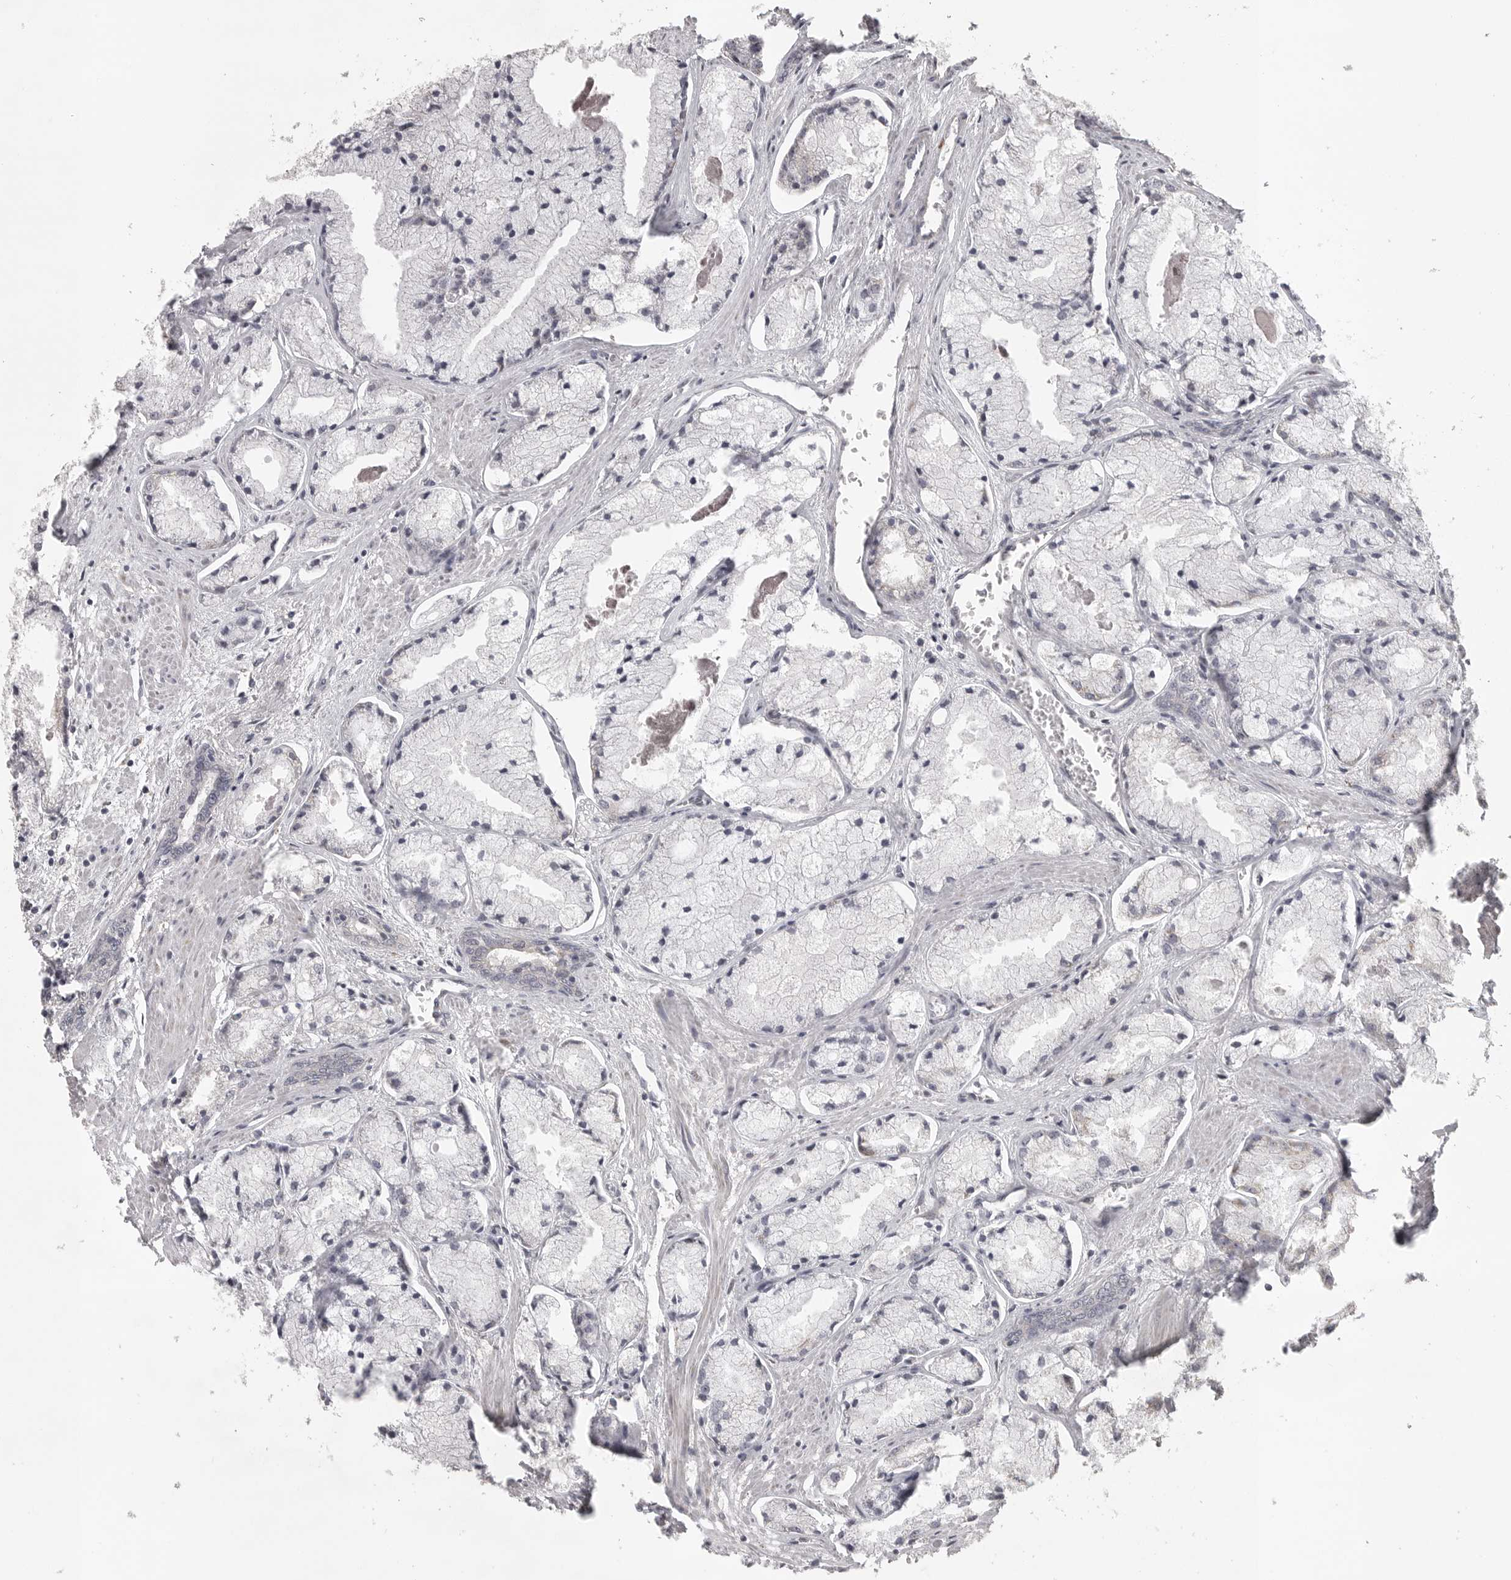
{"staining": {"intensity": "negative", "quantity": "none", "location": "none"}, "tissue": "prostate cancer", "cell_type": "Tumor cells", "image_type": "cancer", "snomed": [{"axis": "morphology", "description": "Adenocarcinoma, High grade"}, {"axis": "topography", "description": "Prostate"}], "caption": "This is an immunohistochemistry (IHC) photomicrograph of human prostate cancer (high-grade adenocarcinoma). There is no staining in tumor cells.", "gene": "POLE2", "patient": {"sex": "male", "age": 50}}